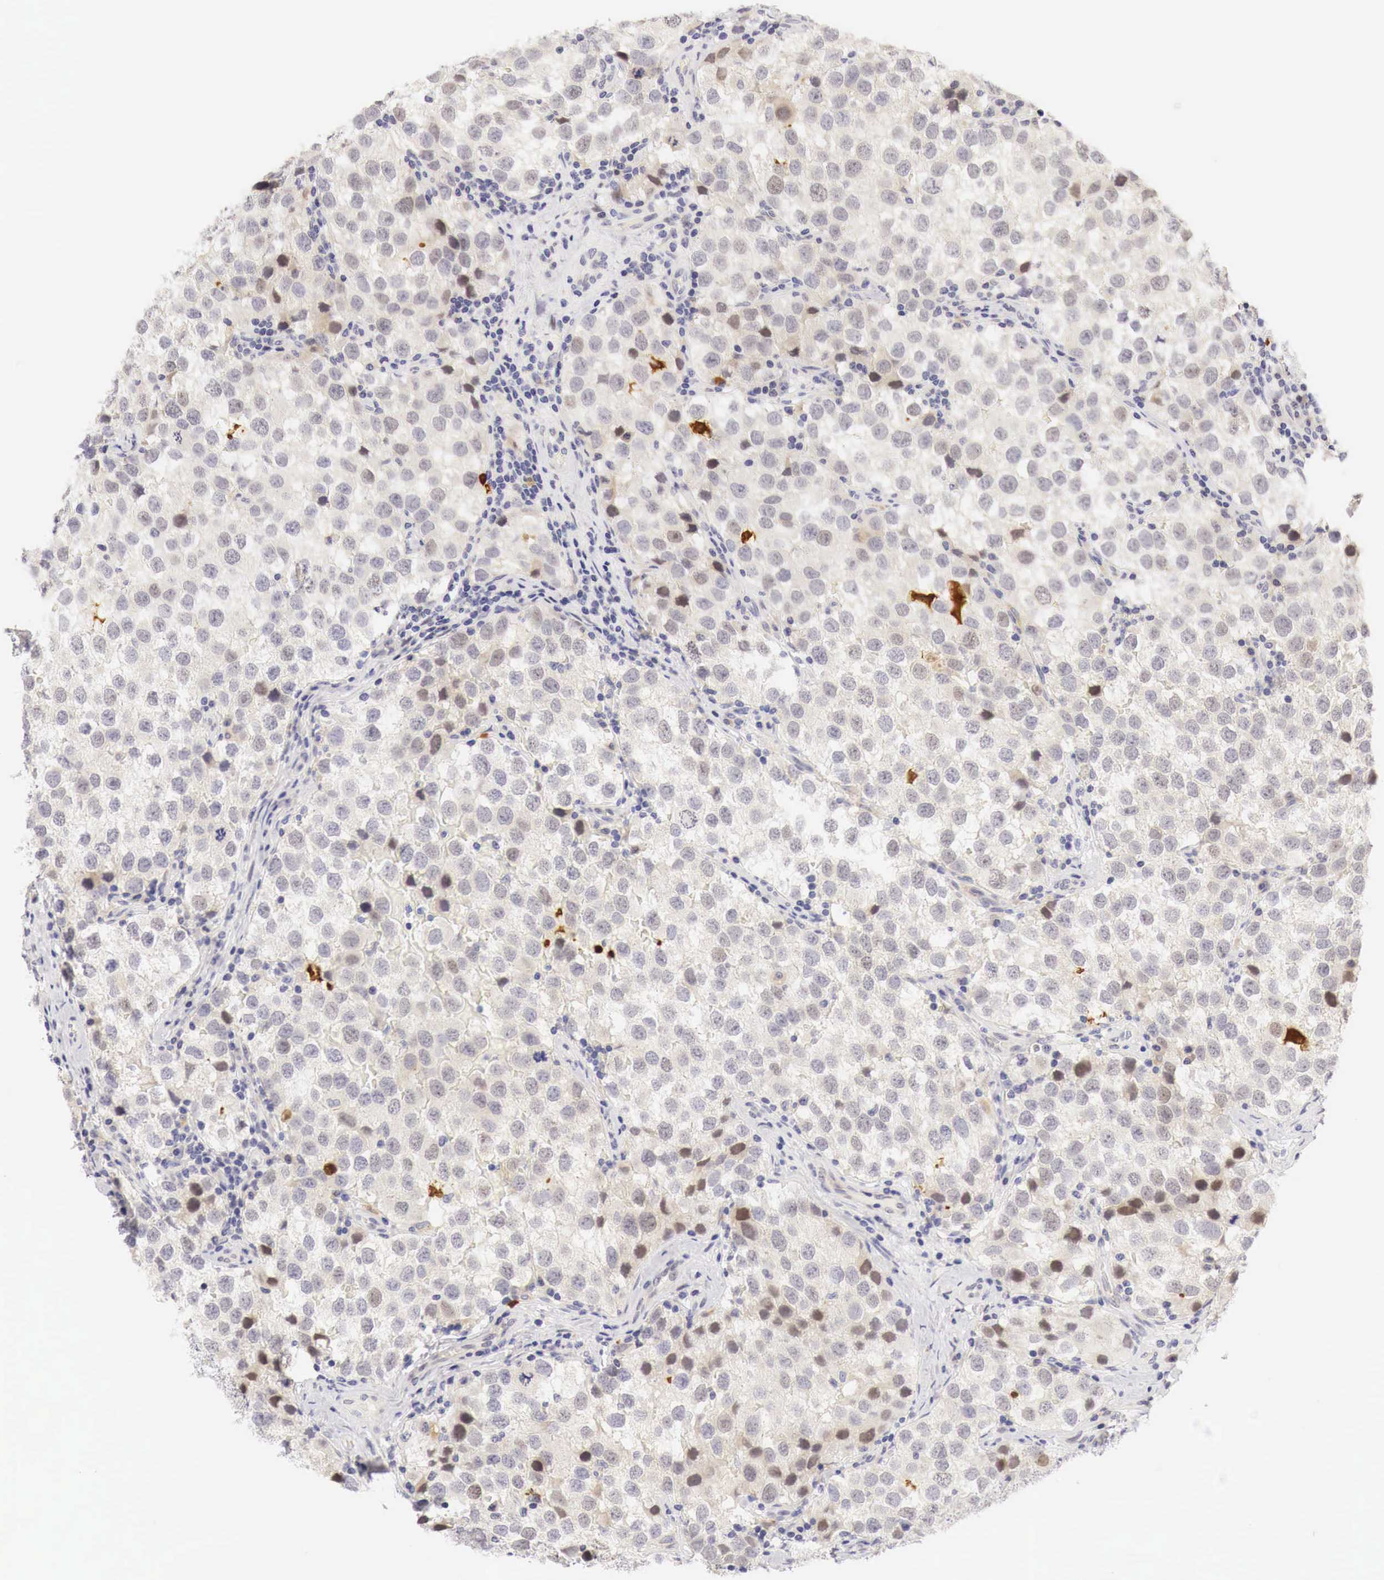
{"staining": {"intensity": "weak", "quantity": "<25%", "location": "nuclear"}, "tissue": "testis cancer", "cell_type": "Tumor cells", "image_type": "cancer", "snomed": [{"axis": "morphology", "description": "Seminoma, NOS"}, {"axis": "topography", "description": "Testis"}], "caption": "Immunohistochemistry (IHC) photomicrograph of human testis cancer stained for a protein (brown), which exhibits no staining in tumor cells.", "gene": "CASP3", "patient": {"sex": "male", "age": 39}}